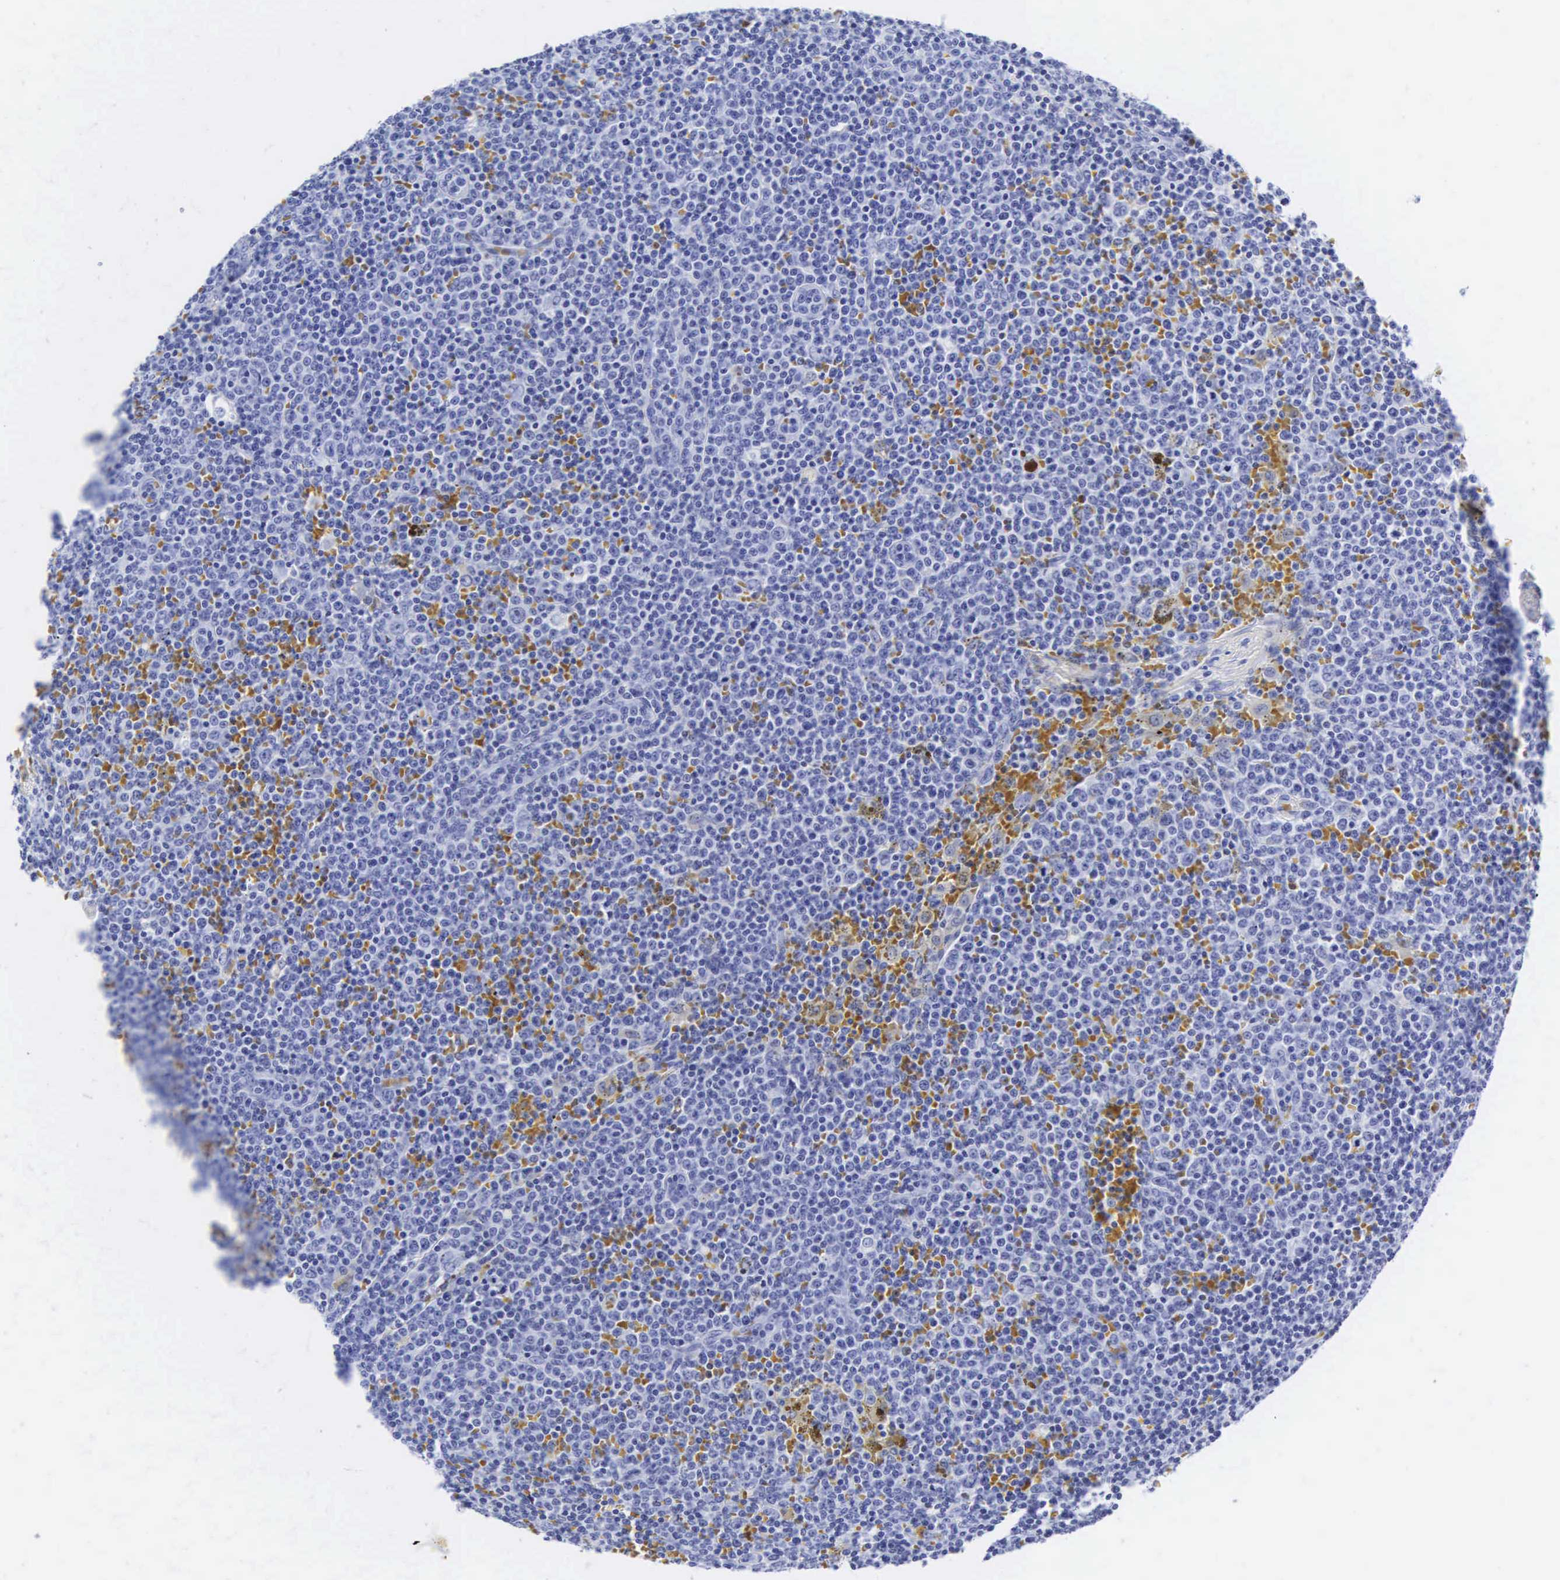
{"staining": {"intensity": "negative", "quantity": "none", "location": "none"}, "tissue": "lymphoma", "cell_type": "Tumor cells", "image_type": "cancer", "snomed": [{"axis": "morphology", "description": "Malignant lymphoma, non-Hodgkin's type, Low grade"}, {"axis": "topography", "description": "Lymph node"}], "caption": "DAB (3,3'-diaminobenzidine) immunohistochemical staining of low-grade malignant lymphoma, non-Hodgkin's type displays no significant expression in tumor cells. The staining was performed using DAB (3,3'-diaminobenzidine) to visualize the protein expression in brown, while the nuclei were stained in blue with hematoxylin (Magnification: 20x).", "gene": "CGB3", "patient": {"sex": "male", "age": 50}}